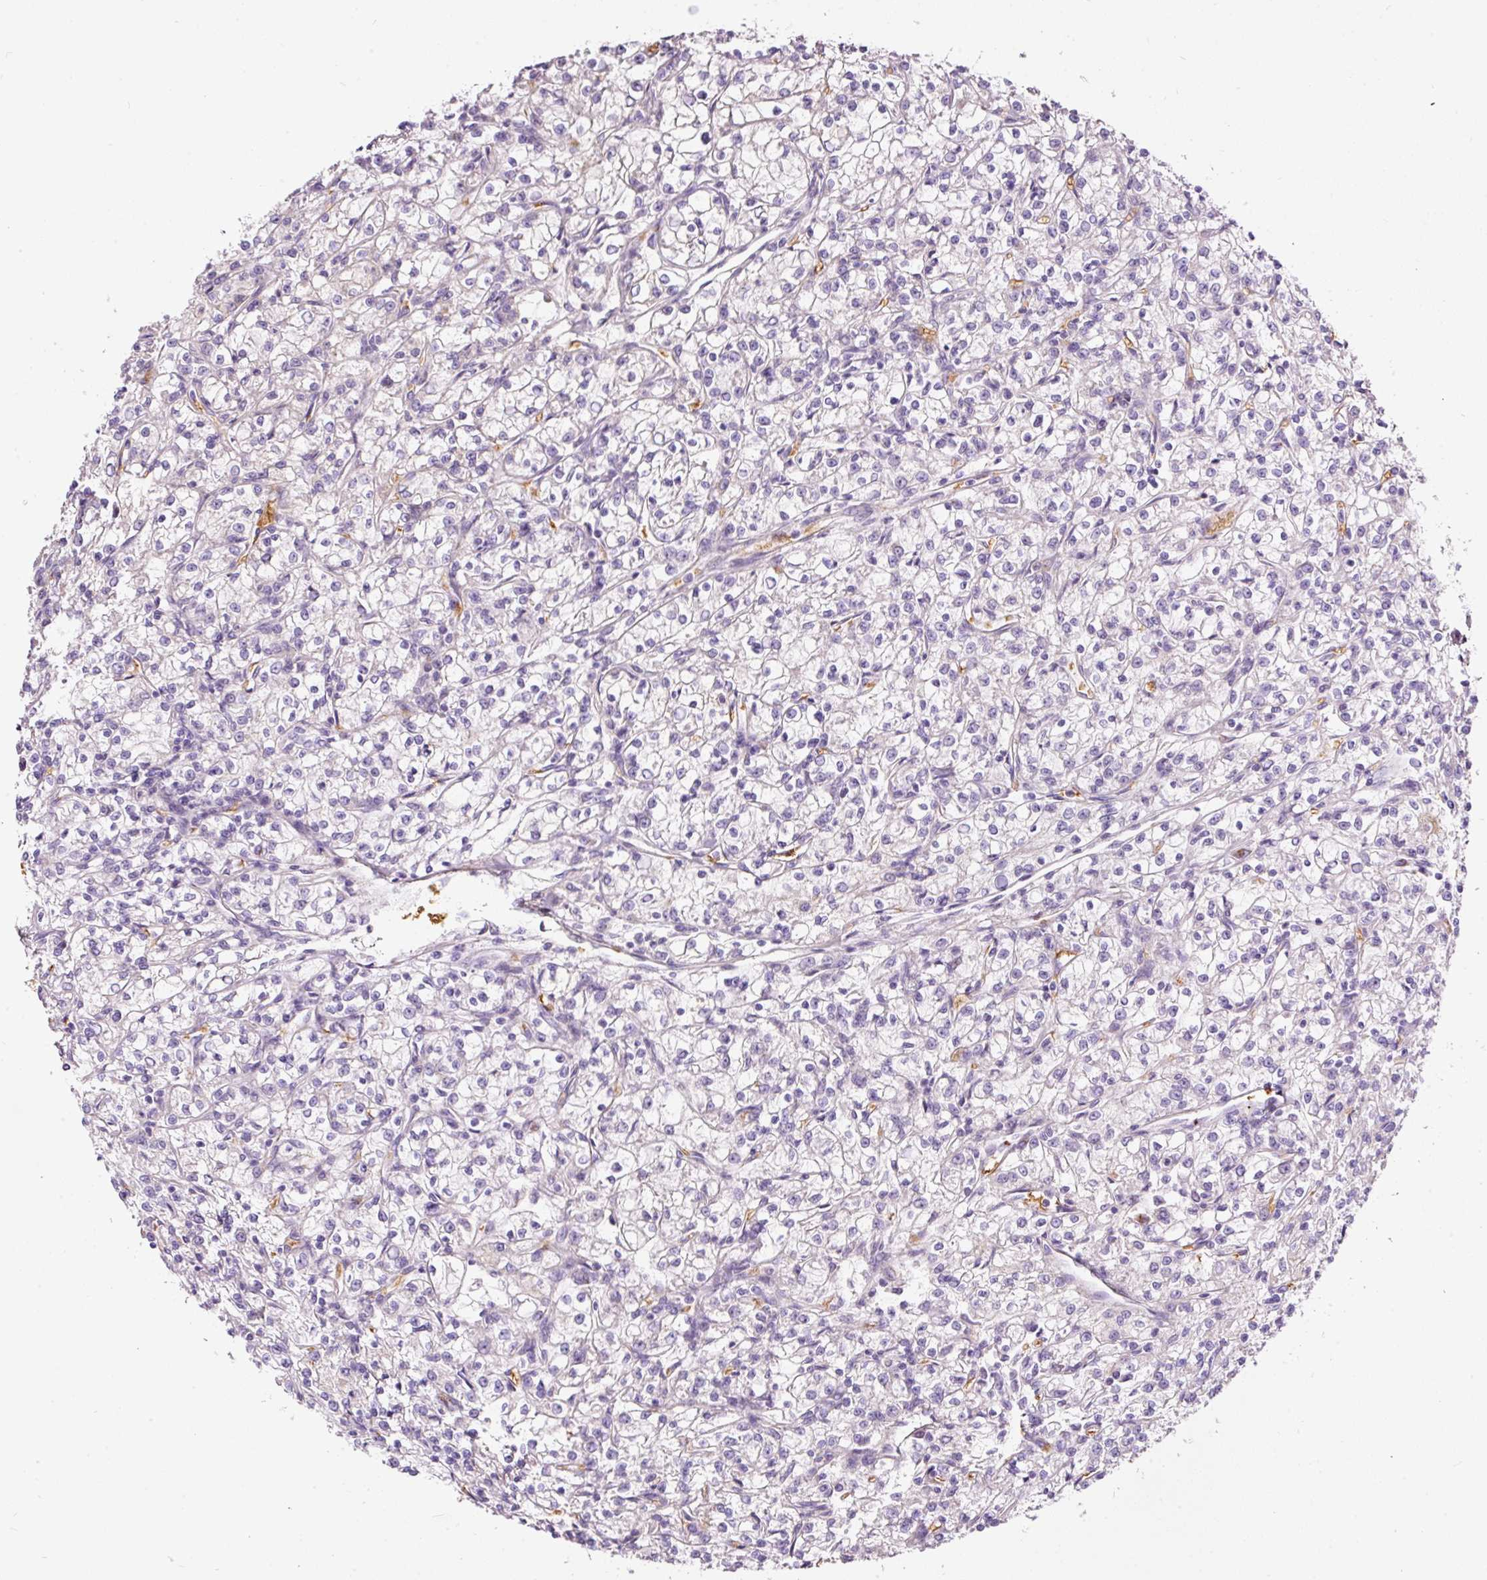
{"staining": {"intensity": "negative", "quantity": "none", "location": "none"}, "tissue": "renal cancer", "cell_type": "Tumor cells", "image_type": "cancer", "snomed": [{"axis": "morphology", "description": "Adenocarcinoma, NOS"}, {"axis": "topography", "description": "Kidney"}], "caption": "There is no significant positivity in tumor cells of renal adenocarcinoma.", "gene": "PRRC2A", "patient": {"sex": "female", "age": 59}}